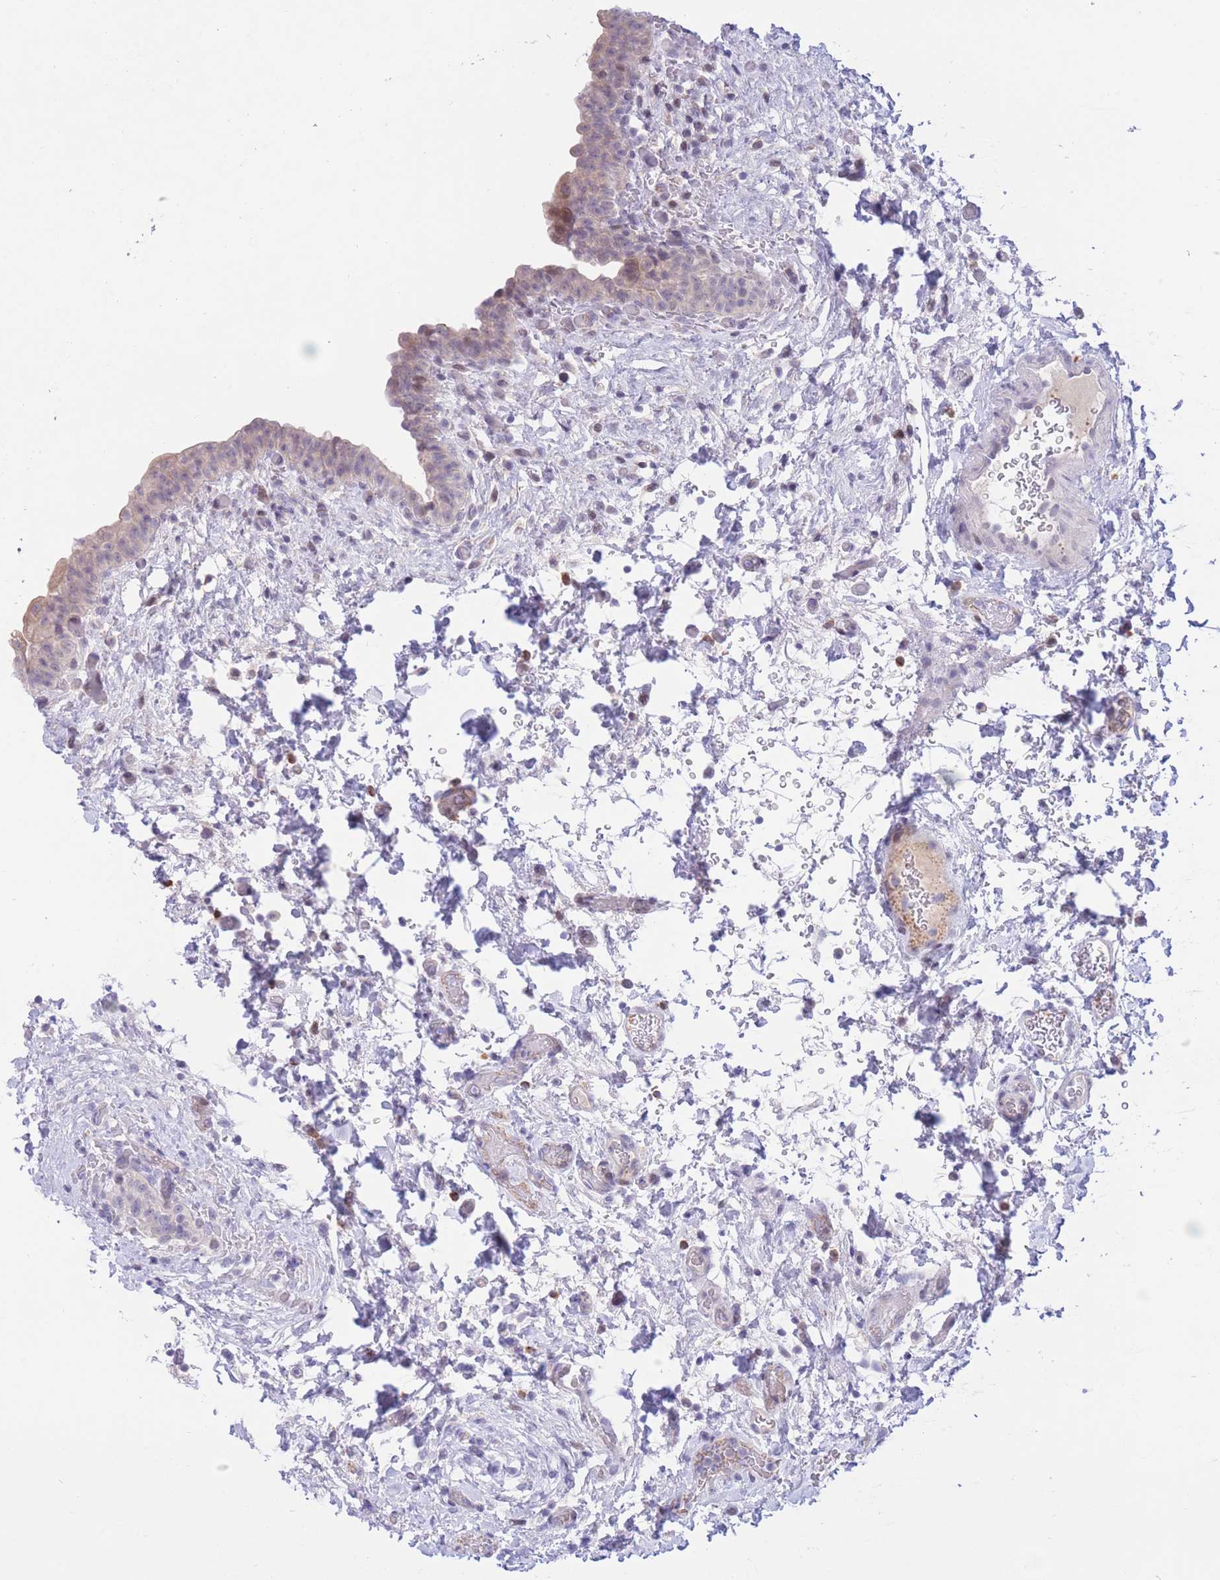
{"staining": {"intensity": "weak", "quantity": "<25%", "location": "cytoplasmic/membranous"}, "tissue": "urinary bladder", "cell_type": "Urothelial cells", "image_type": "normal", "snomed": [{"axis": "morphology", "description": "Normal tissue, NOS"}, {"axis": "topography", "description": "Urinary bladder"}], "caption": "Urinary bladder was stained to show a protein in brown. There is no significant staining in urothelial cells. The staining was performed using DAB to visualize the protein expression in brown, while the nuclei were stained in blue with hematoxylin (Magnification: 20x).", "gene": "RPL39L", "patient": {"sex": "male", "age": 69}}